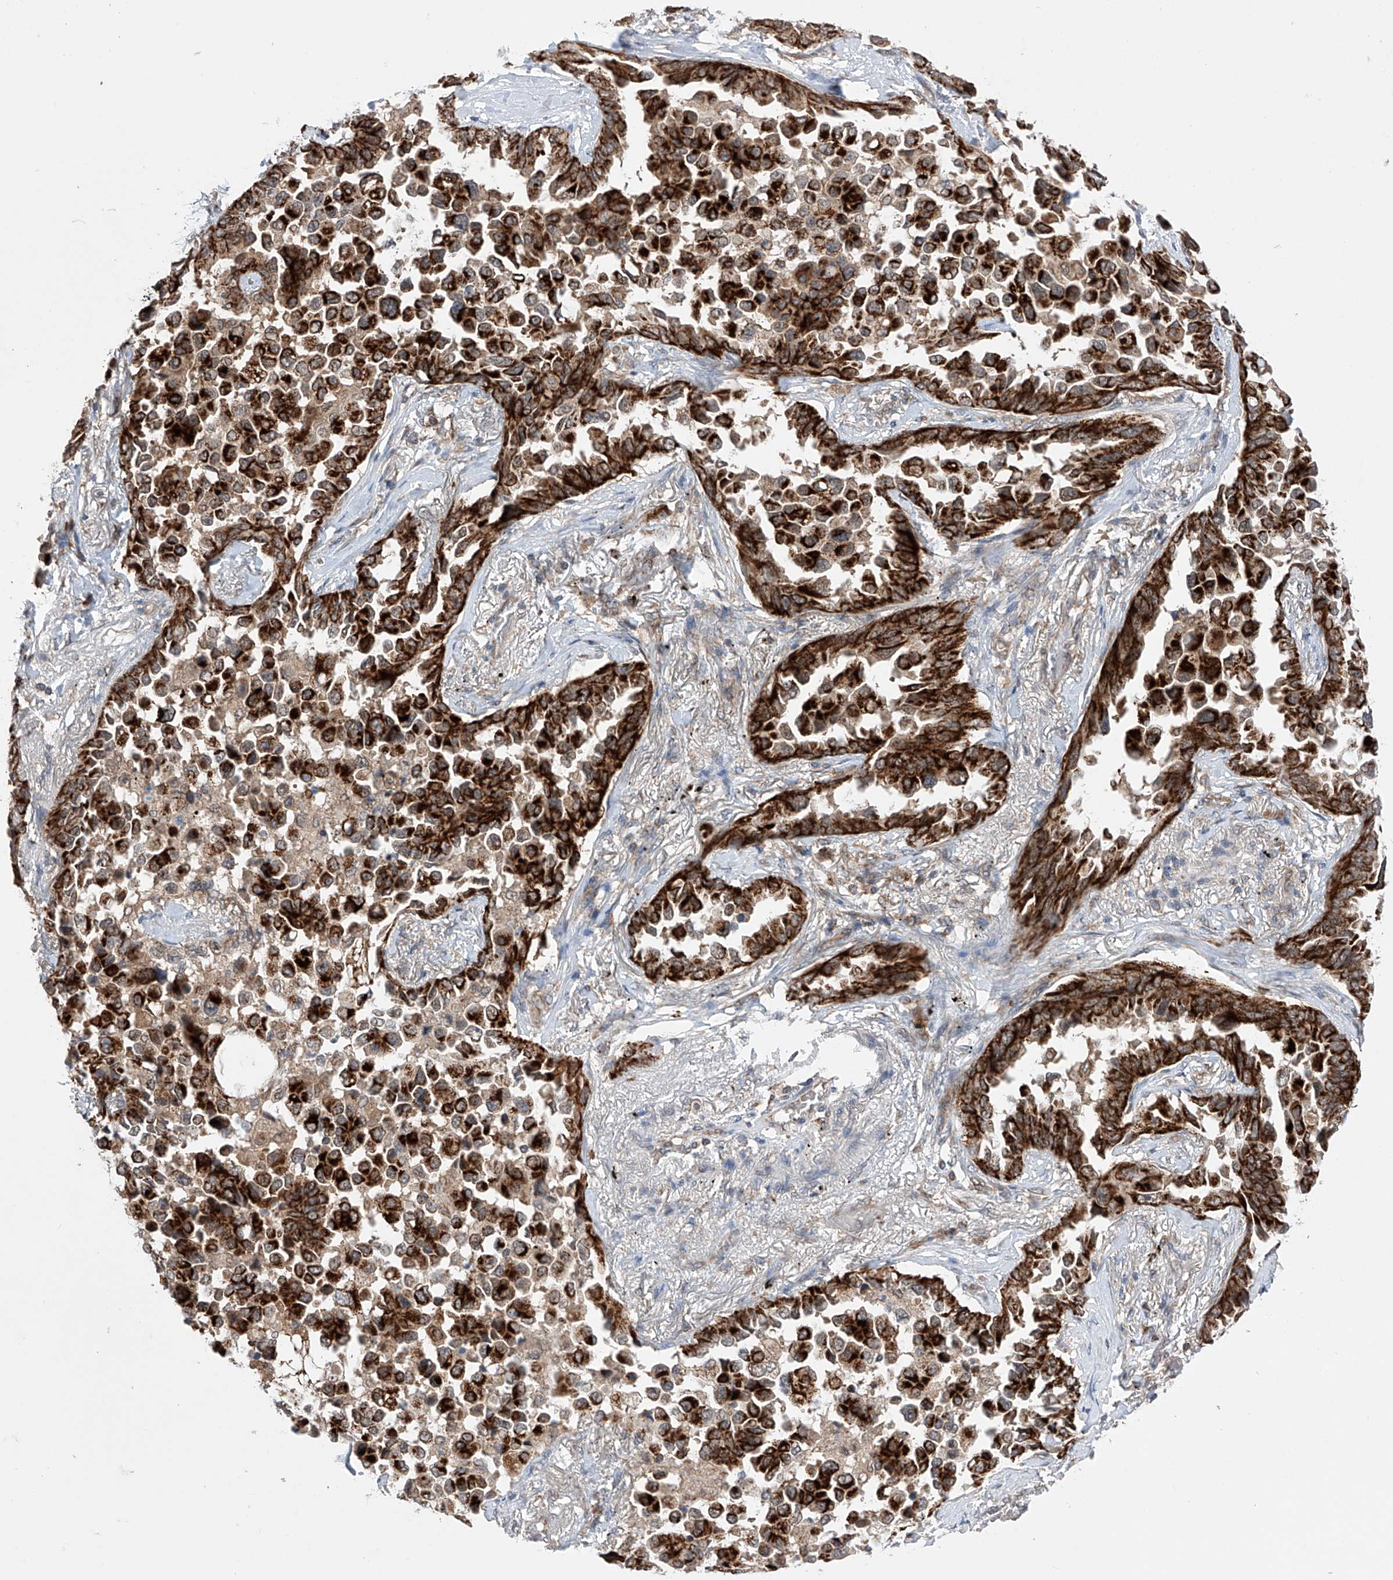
{"staining": {"intensity": "strong", "quantity": ">75%", "location": "cytoplasmic/membranous"}, "tissue": "lung cancer", "cell_type": "Tumor cells", "image_type": "cancer", "snomed": [{"axis": "morphology", "description": "Adenocarcinoma, NOS"}, {"axis": "topography", "description": "Lung"}], "caption": "Protein staining displays strong cytoplasmic/membranous expression in about >75% of tumor cells in adenocarcinoma (lung).", "gene": "SDHAF4", "patient": {"sex": "female", "age": 67}}